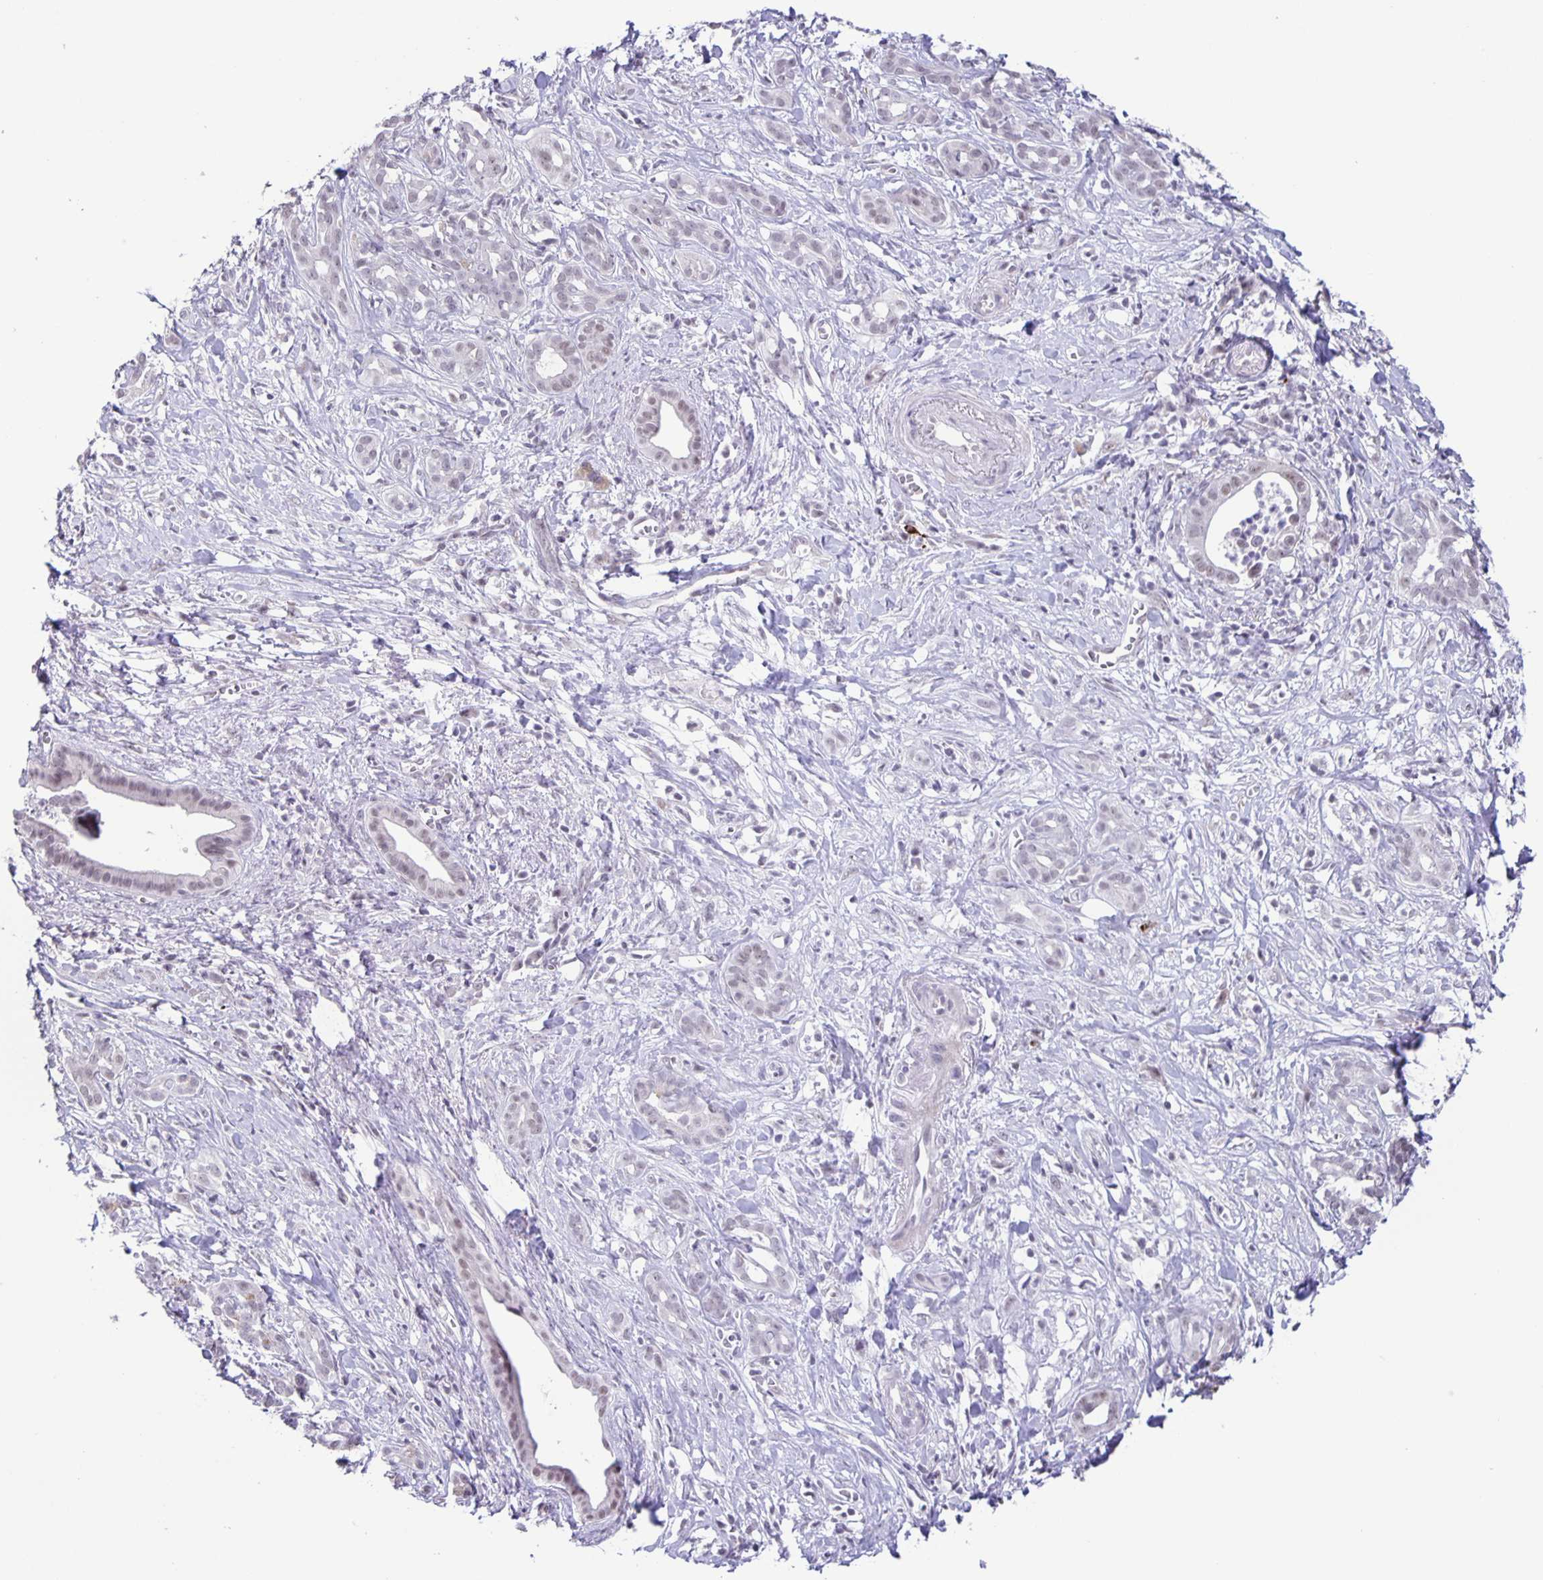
{"staining": {"intensity": "weak", "quantity": "<25%", "location": "nuclear"}, "tissue": "pancreatic cancer", "cell_type": "Tumor cells", "image_type": "cancer", "snomed": [{"axis": "morphology", "description": "Adenocarcinoma, NOS"}, {"axis": "topography", "description": "Pancreas"}], "caption": "Immunohistochemistry image of neoplastic tissue: adenocarcinoma (pancreatic) stained with DAB exhibits no significant protein staining in tumor cells. The staining was performed using DAB to visualize the protein expression in brown, while the nuclei were stained in blue with hematoxylin (Magnification: 20x).", "gene": "PHRF1", "patient": {"sex": "male", "age": 61}}